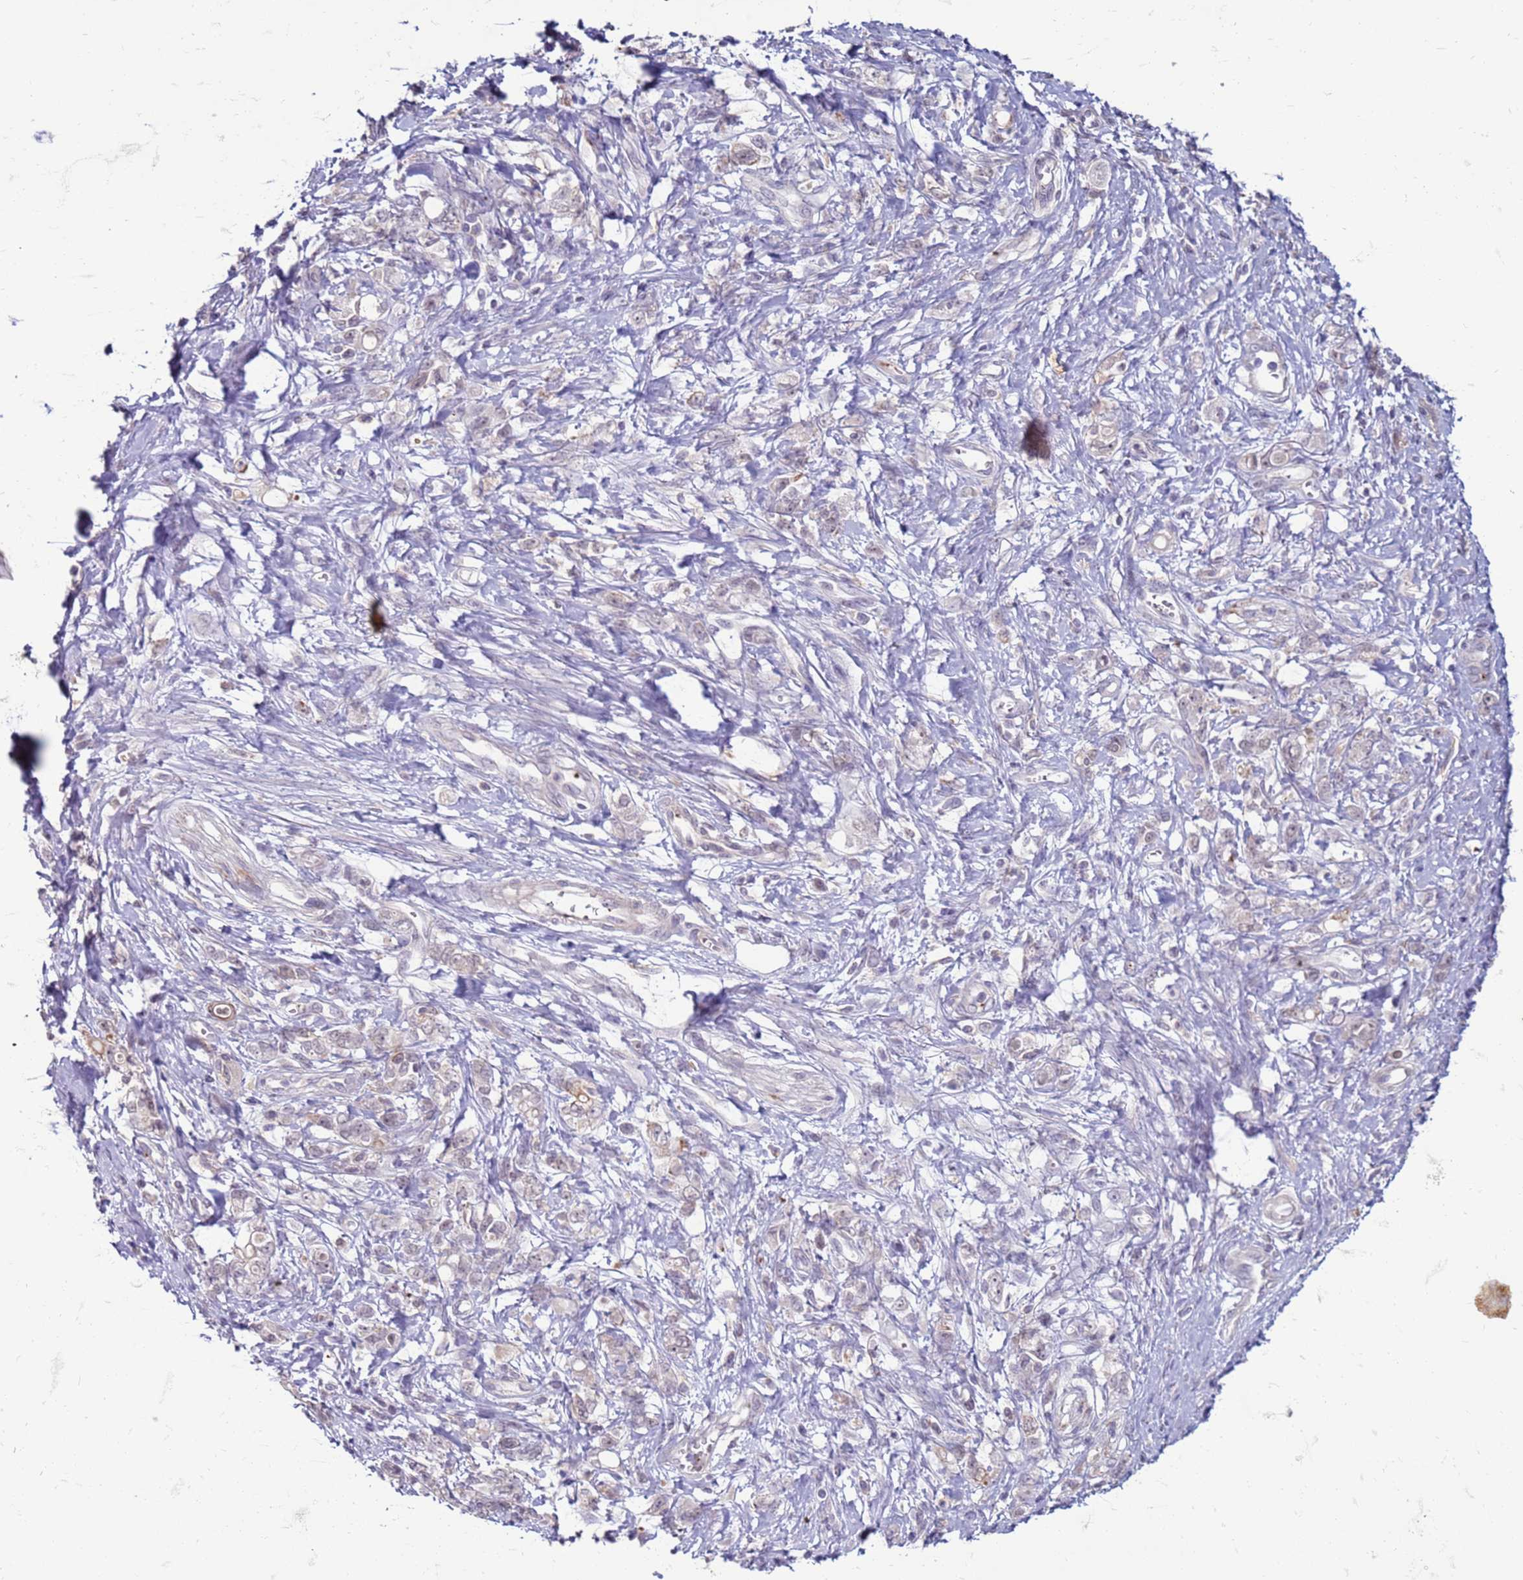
{"staining": {"intensity": "negative", "quantity": "none", "location": "none"}, "tissue": "stomach cancer", "cell_type": "Tumor cells", "image_type": "cancer", "snomed": [{"axis": "morphology", "description": "Adenocarcinoma, NOS"}, {"axis": "topography", "description": "Stomach"}], "caption": "Adenocarcinoma (stomach) was stained to show a protein in brown. There is no significant positivity in tumor cells. (DAB immunohistochemistry (IHC) visualized using brightfield microscopy, high magnification).", "gene": "SLC15A3", "patient": {"sex": "female", "age": 76}}